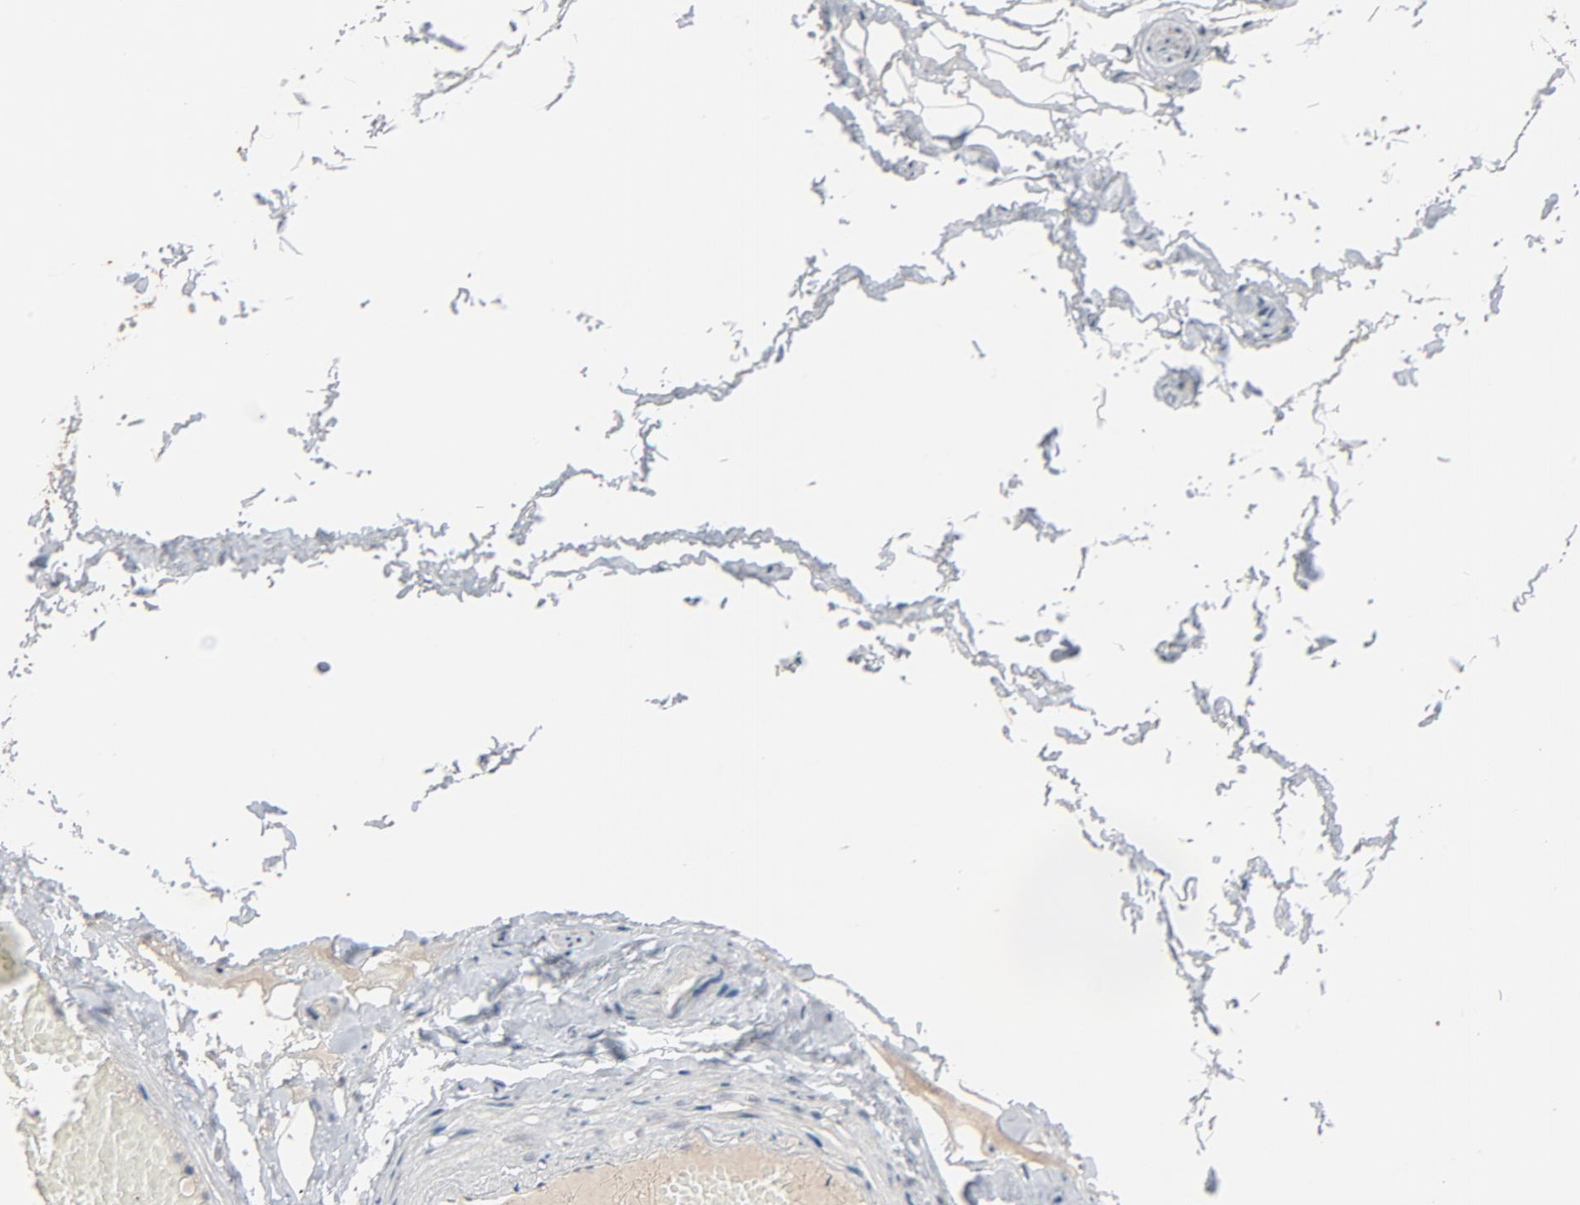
{"staining": {"intensity": "weak", "quantity": ">75%", "location": "cytoplasmic/membranous"}, "tissue": "adipose tissue", "cell_type": "Adipocytes", "image_type": "normal", "snomed": [{"axis": "morphology", "description": "Normal tissue, NOS"}, {"axis": "topography", "description": "Soft tissue"}, {"axis": "topography", "description": "Peripheral nerve tissue"}], "caption": "IHC histopathology image of benign adipose tissue stained for a protein (brown), which displays low levels of weak cytoplasmic/membranous expression in approximately >75% of adipocytes.", "gene": "MT3", "patient": {"sex": "female", "age": 68}}